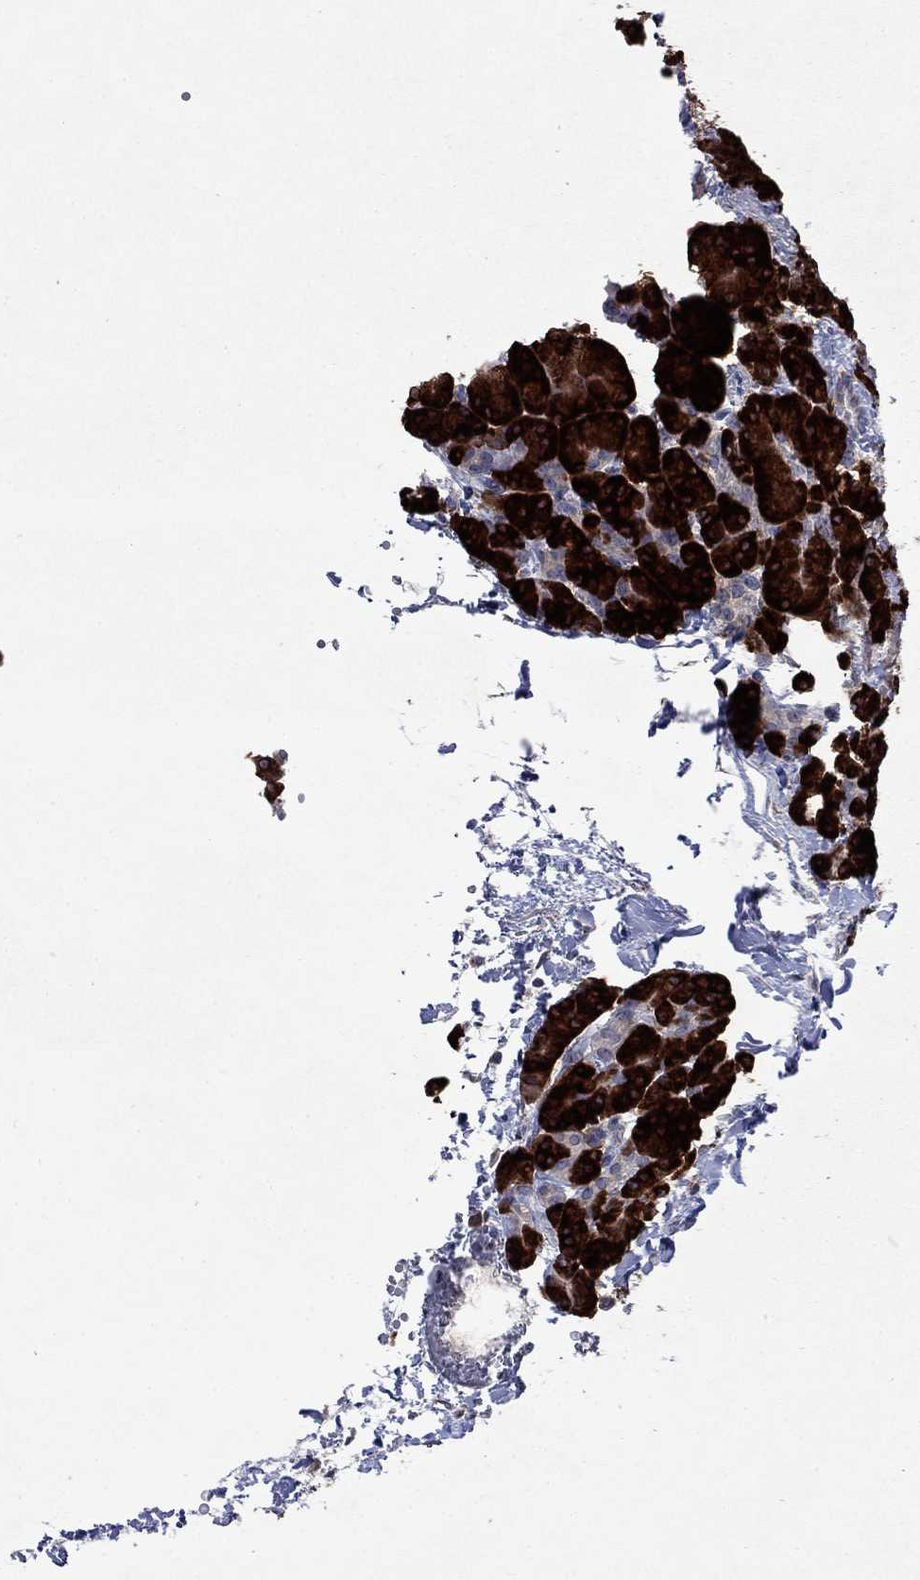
{"staining": {"intensity": "strong", "quantity": ">75%", "location": "cytoplasmic/membranous"}, "tissue": "pancreas", "cell_type": "Exocrine glandular cells", "image_type": "normal", "snomed": [{"axis": "morphology", "description": "Normal tissue, NOS"}, {"axis": "topography", "description": "Pancreas"}], "caption": "IHC of normal human pancreas demonstrates high levels of strong cytoplasmic/membranous staining in approximately >75% of exocrine glandular cells. The protein of interest is shown in brown color, while the nuclei are stained blue.", "gene": "TMEM97", "patient": {"sex": "female", "age": 63}}